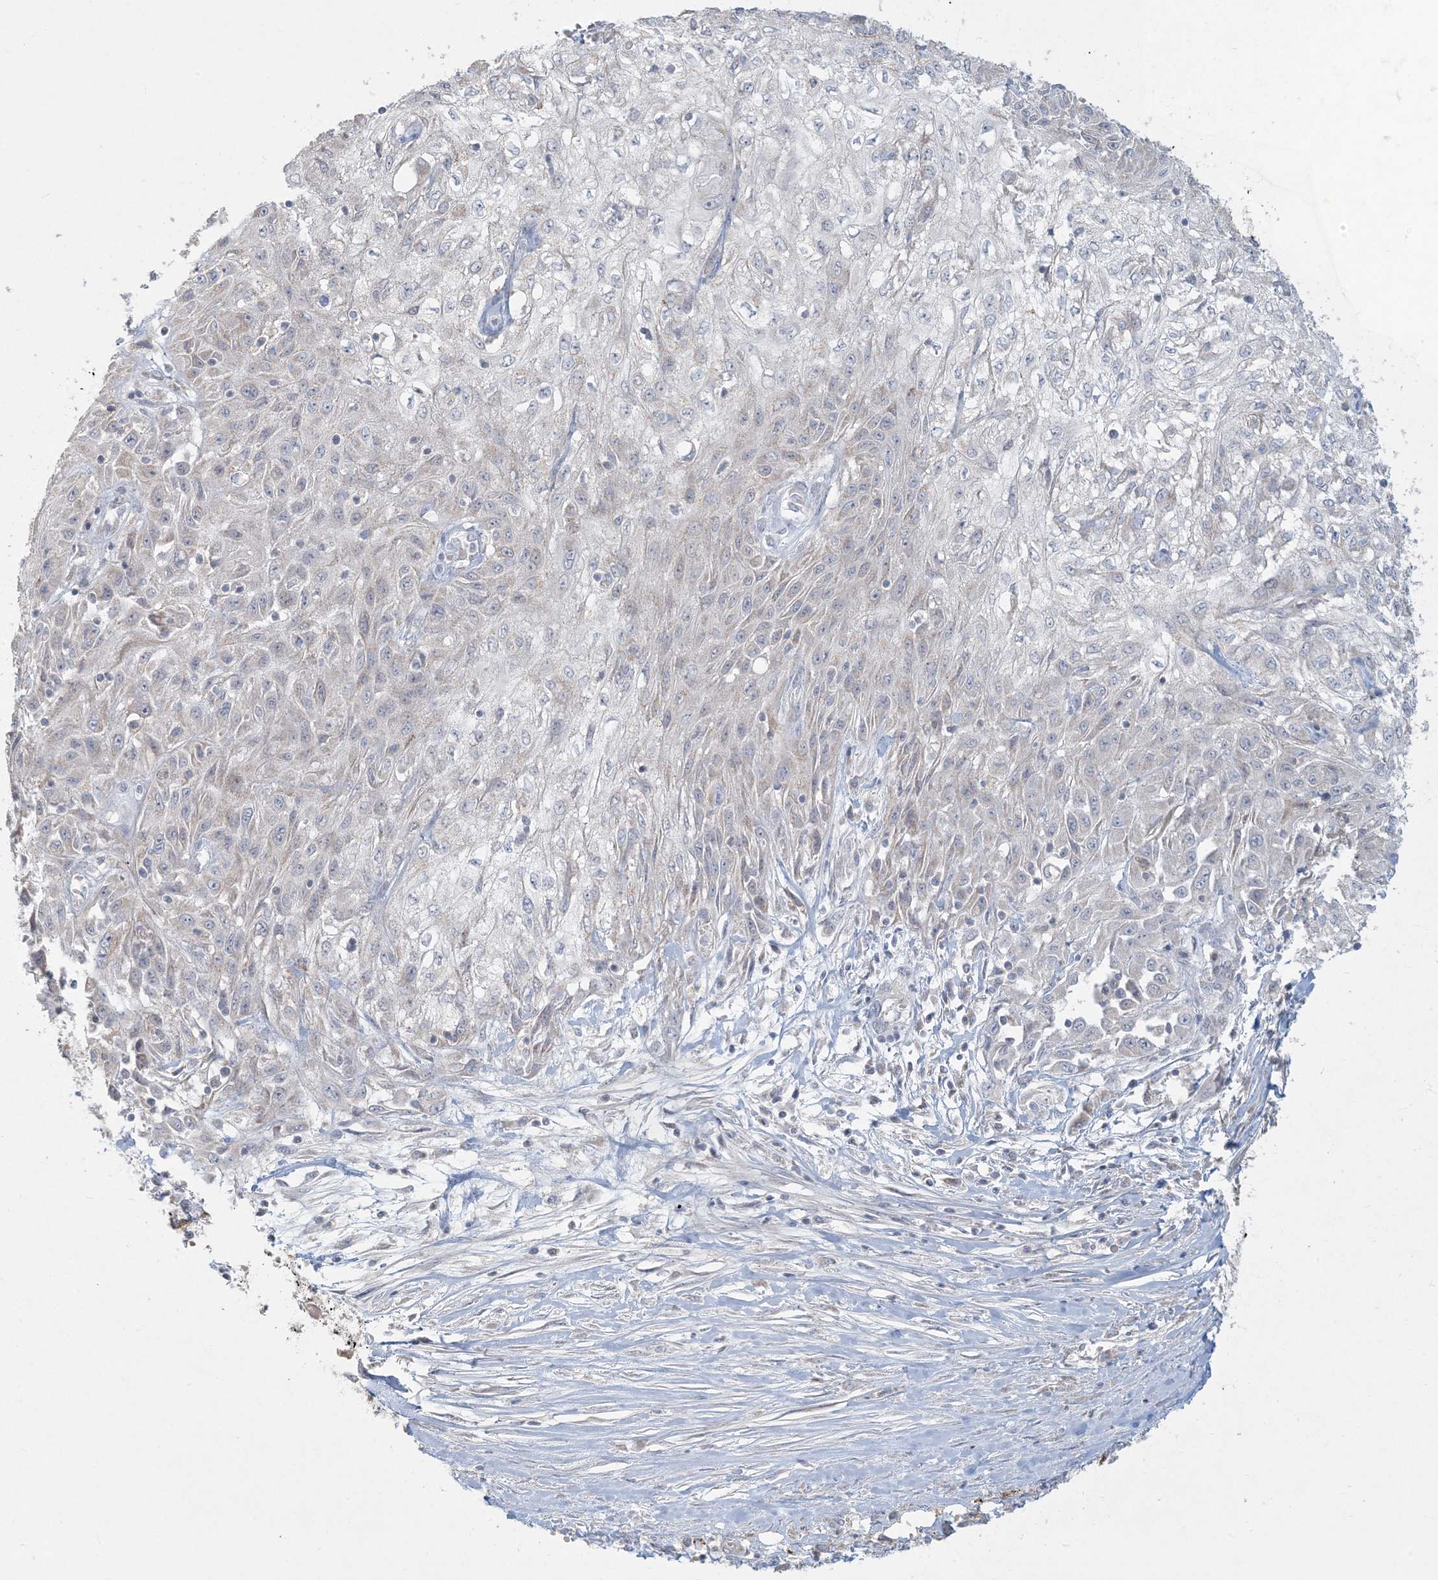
{"staining": {"intensity": "negative", "quantity": "none", "location": "none"}, "tissue": "skin cancer", "cell_type": "Tumor cells", "image_type": "cancer", "snomed": [{"axis": "morphology", "description": "Squamous cell carcinoma, NOS"}, {"axis": "morphology", "description": "Squamous cell carcinoma, metastatic, NOS"}, {"axis": "topography", "description": "Skin"}, {"axis": "topography", "description": "Lymph node"}], "caption": "Immunohistochemical staining of human skin squamous cell carcinoma exhibits no significant expression in tumor cells.", "gene": "MCAT", "patient": {"sex": "male", "age": 75}}